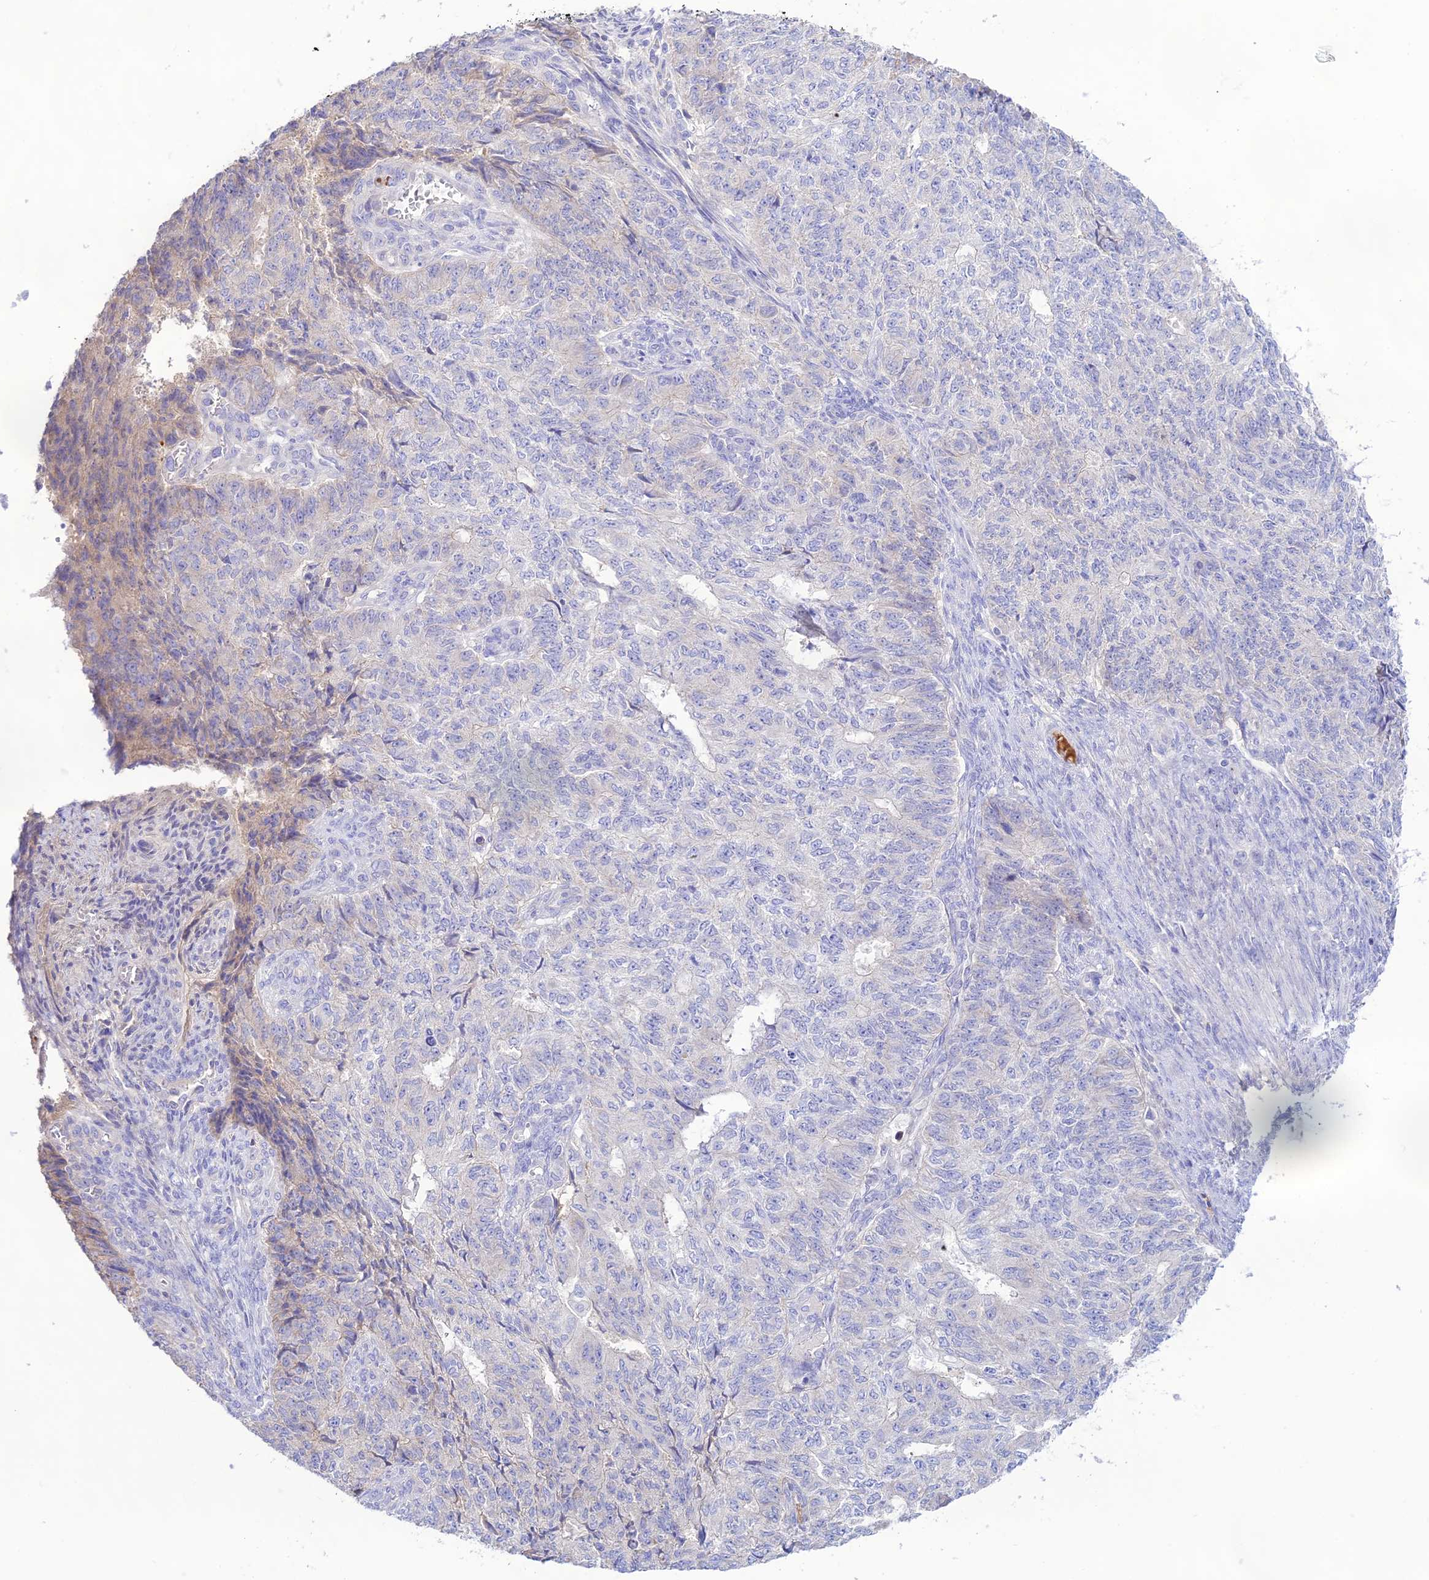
{"staining": {"intensity": "negative", "quantity": "none", "location": "none"}, "tissue": "endometrial cancer", "cell_type": "Tumor cells", "image_type": "cancer", "snomed": [{"axis": "morphology", "description": "Adenocarcinoma, NOS"}, {"axis": "topography", "description": "Endometrium"}], "caption": "Endometrial cancer (adenocarcinoma) stained for a protein using IHC reveals no staining tumor cells.", "gene": "NLRP9", "patient": {"sex": "female", "age": 32}}